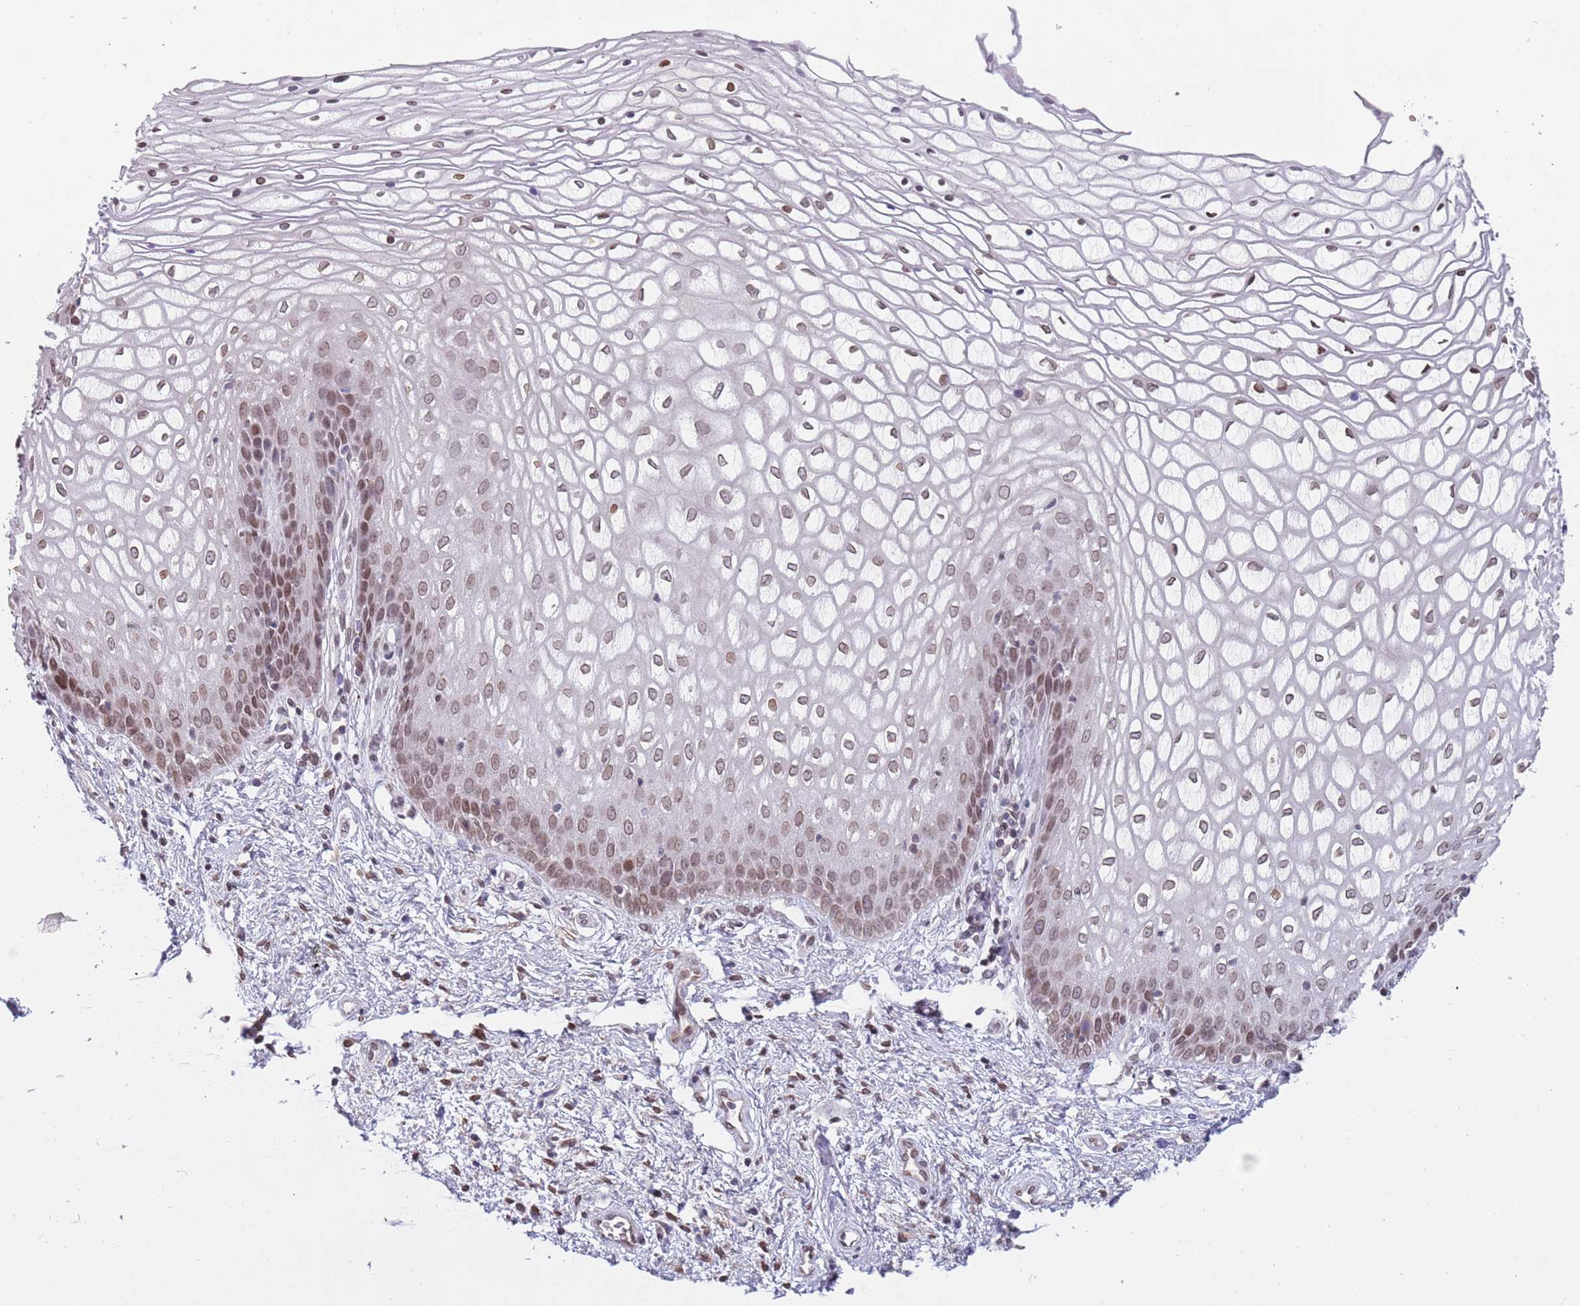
{"staining": {"intensity": "moderate", "quantity": ">75%", "location": "cytoplasmic/membranous,nuclear"}, "tissue": "vagina", "cell_type": "Squamous epithelial cells", "image_type": "normal", "snomed": [{"axis": "morphology", "description": "Normal tissue, NOS"}, {"axis": "topography", "description": "Vagina"}], "caption": "Unremarkable vagina was stained to show a protein in brown. There is medium levels of moderate cytoplasmic/membranous,nuclear staining in about >75% of squamous epithelial cells.", "gene": "KLHDC2", "patient": {"sex": "female", "age": 34}}